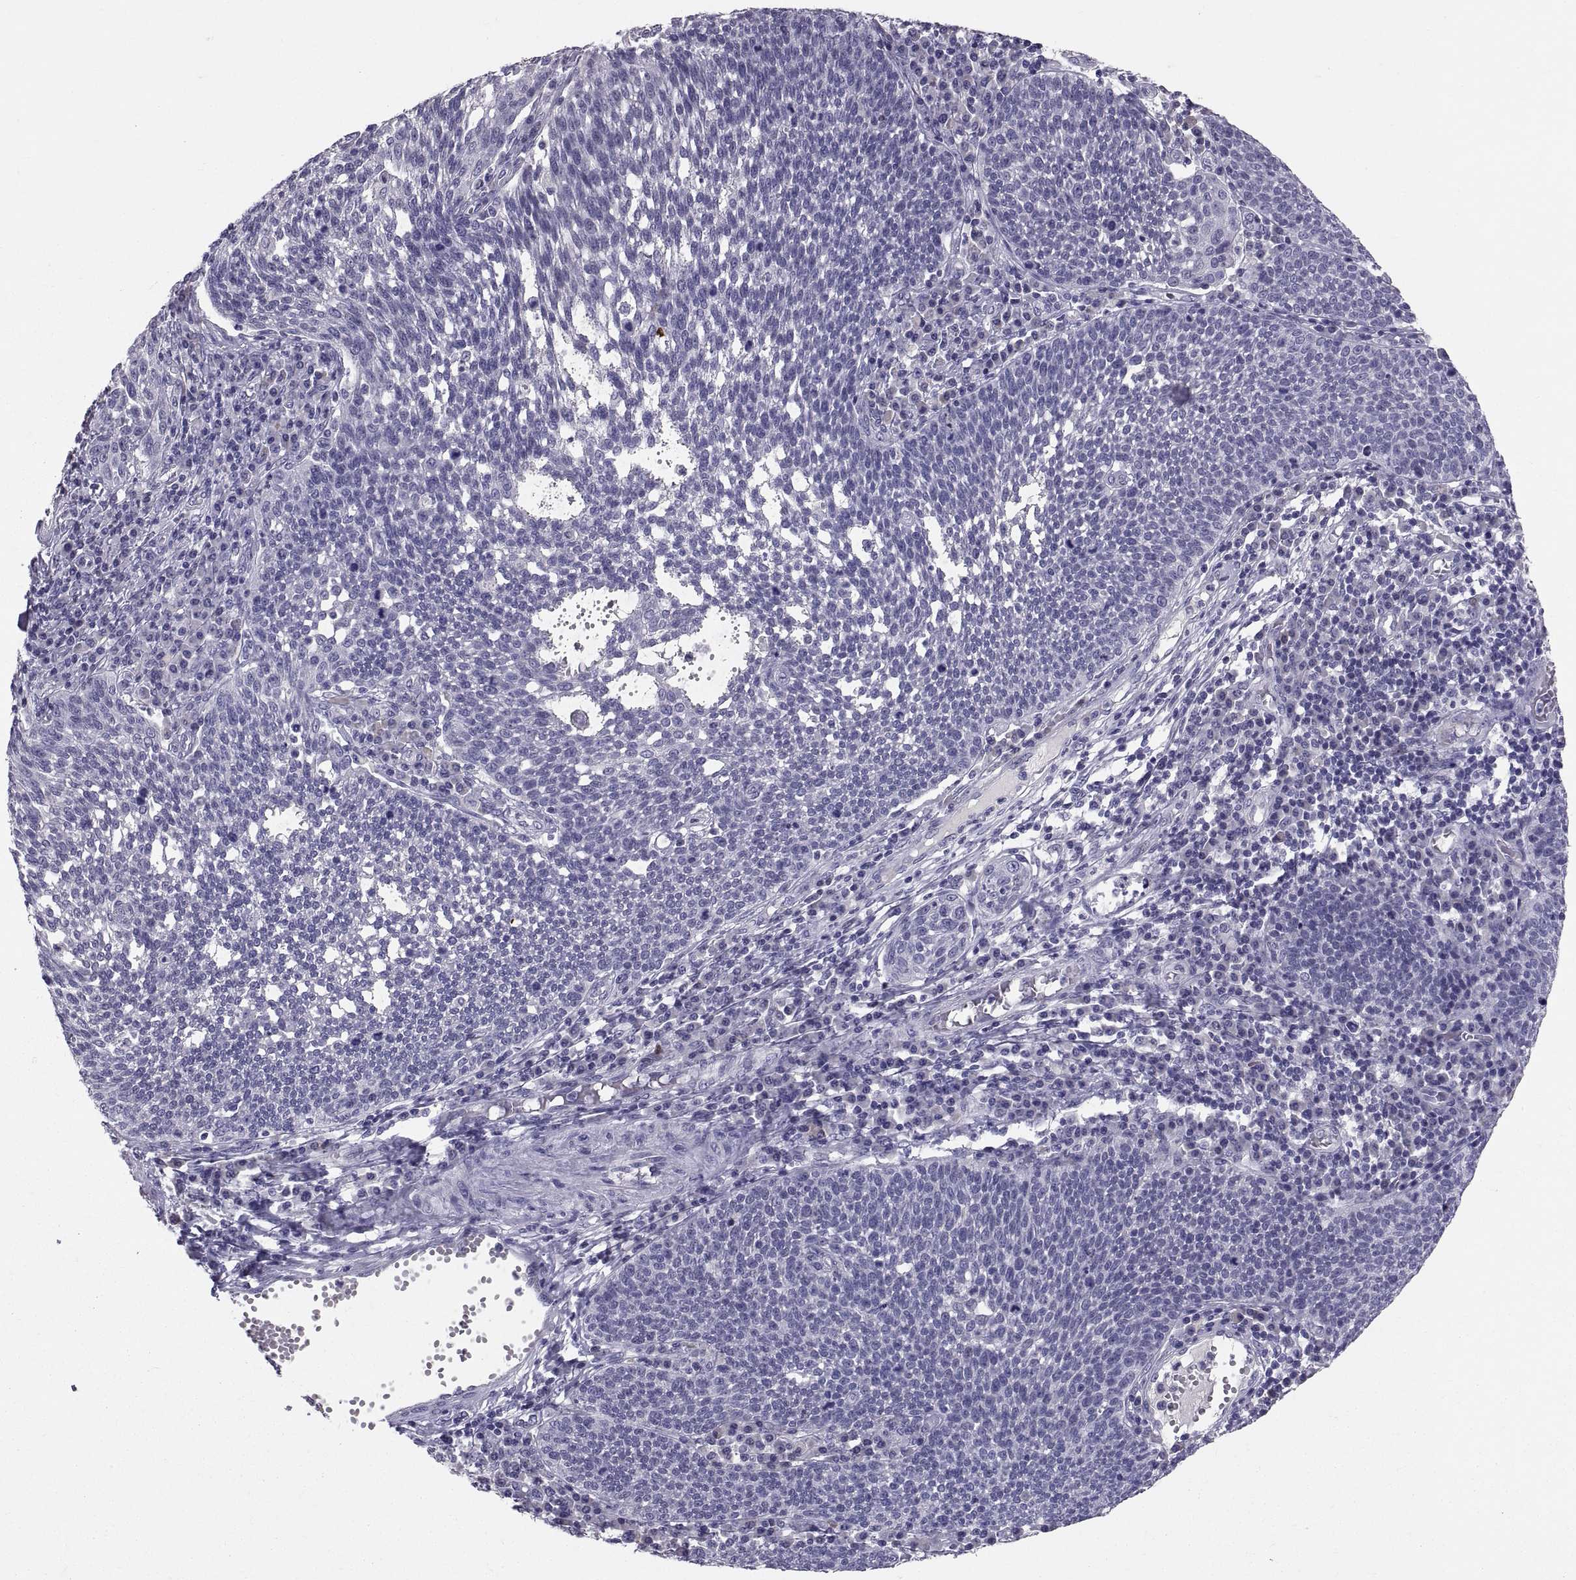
{"staining": {"intensity": "negative", "quantity": "none", "location": "none"}, "tissue": "cervical cancer", "cell_type": "Tumor cells", "image_type": "cancer", "snomed": [{"axis": "morphology", "description": "Squamous cell carcinoma, NOS"}, {"axis": "topography", "description": "Cervix"}], "caption": "This is an IHC histopathology image of human cervical cancer (squamous cell carcinoma). There is no staining in tumor cells.", "gene": "PTN", "patient": {"sex": "female", "age": 34}}